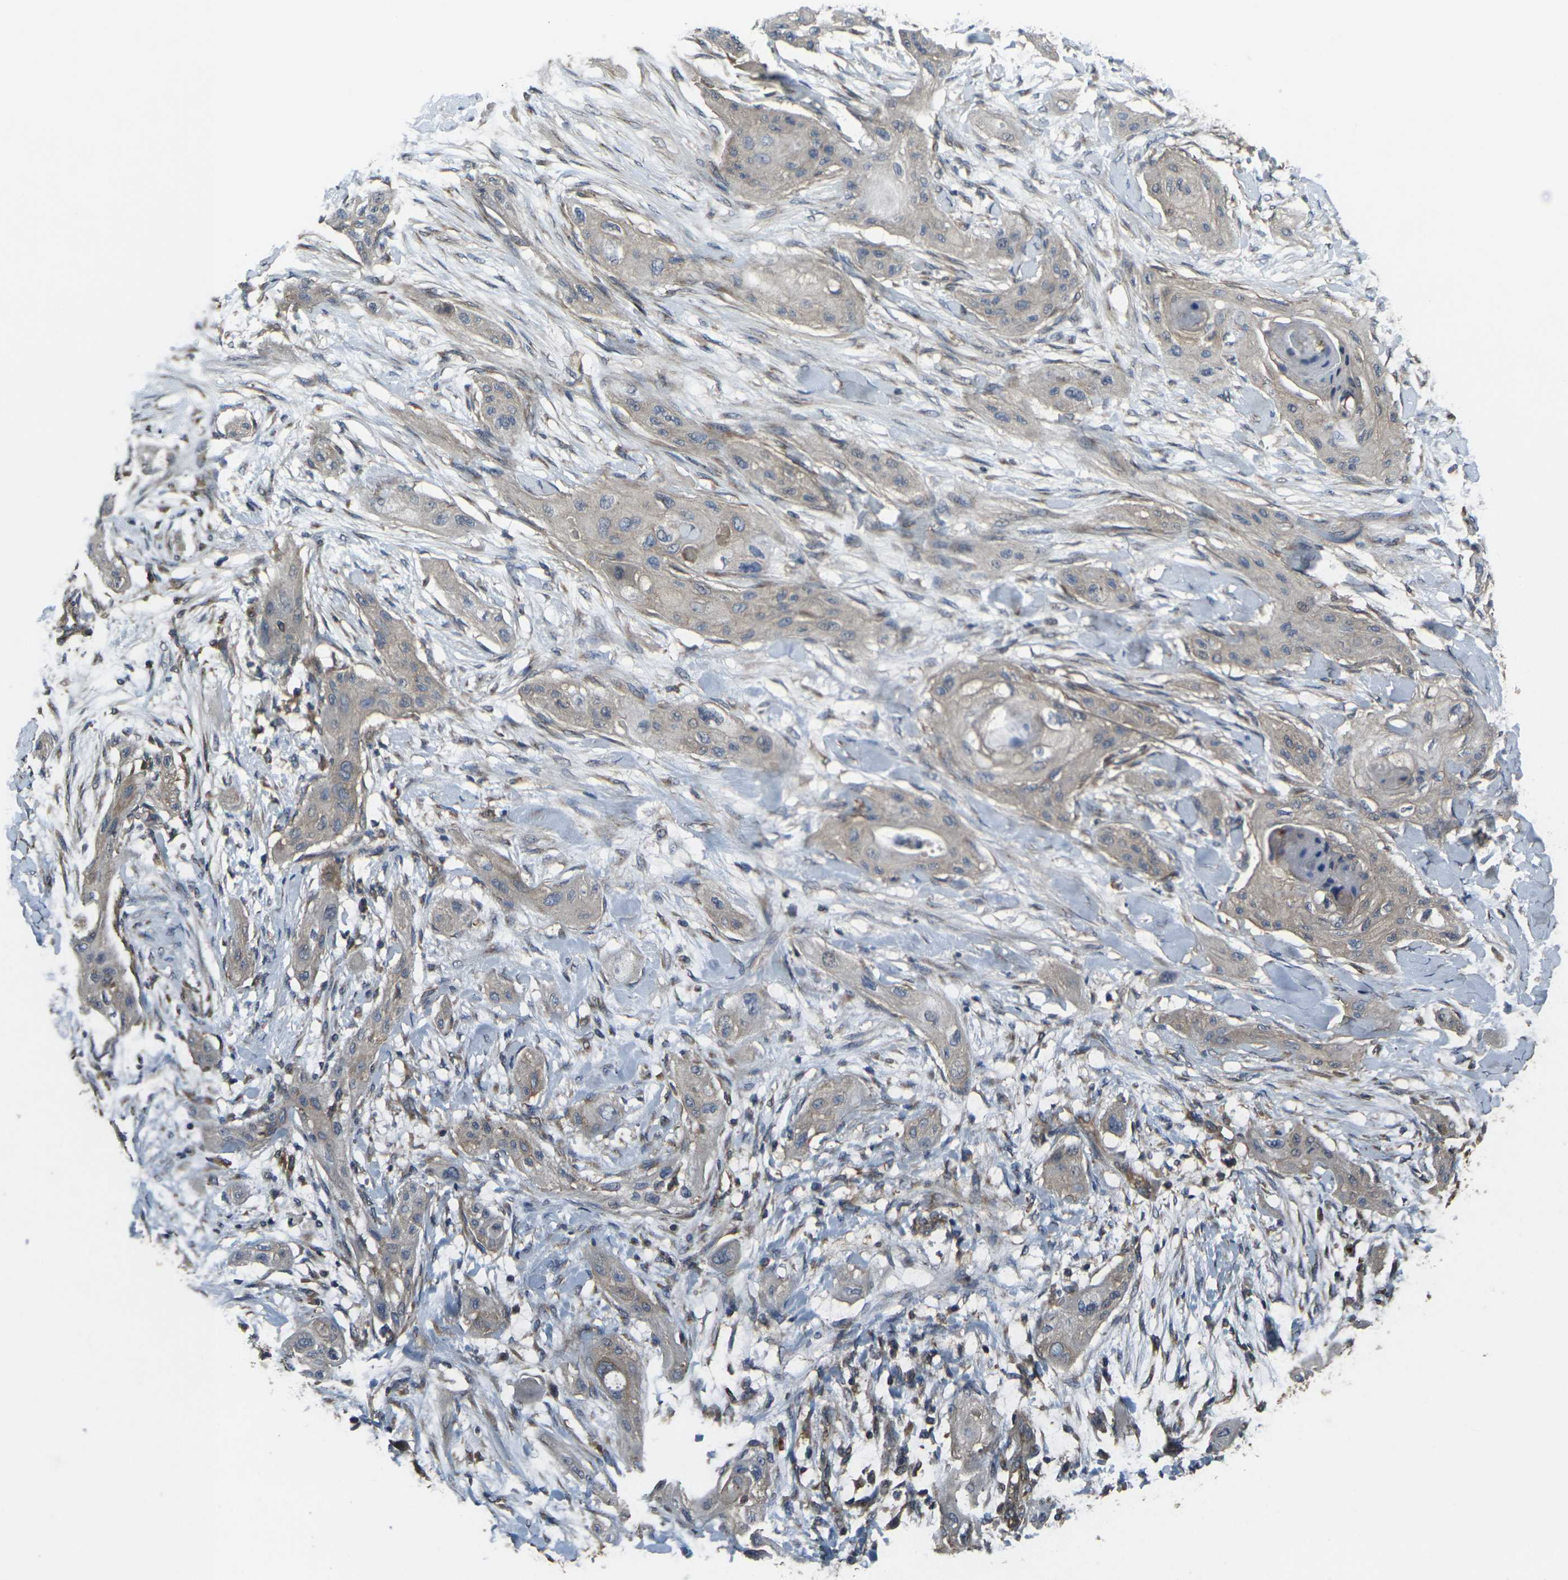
{"staining": {"intensity": "weak", "quantity": ">75%", "location": "cytoplasmic/membranous"}, "tissue": "lung cancer", "cell_type": "Tumor cells", "image_type": "cancer", "snomed": [{"axis": "morphology", "description": "Squamous cell carcinoma, NOS"}, {"axis": "topography", "description": "Lung"}], "caption": "Protein staining shows weak cytoplasmic/membranous staining in approximately >75% of tumor cells in squamous cell carcinoma (lung). (DAB IHC, brown staining for protein, blue staining for nuclei).", "gene": "PRKACB", "patient": {"sex": "female", "age": 47}}